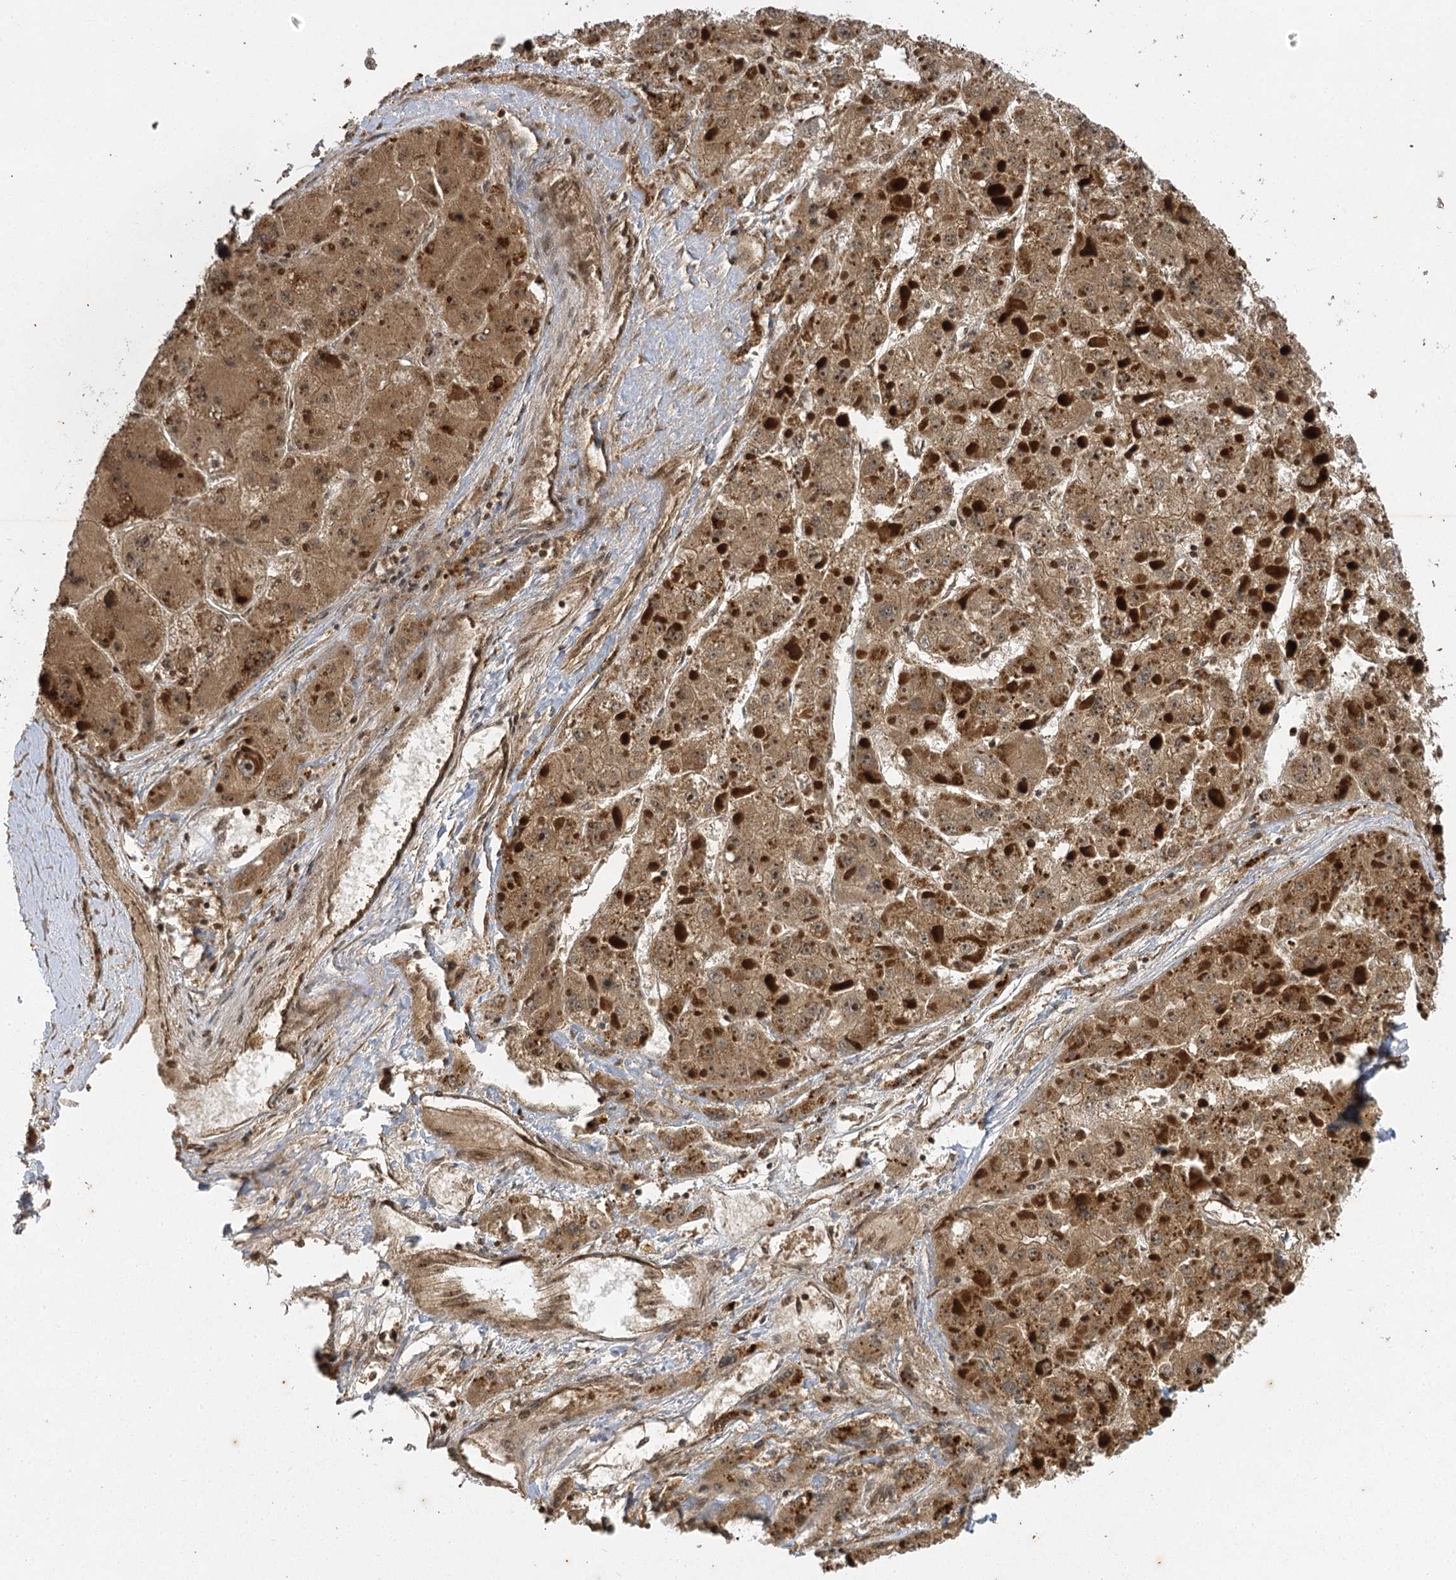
{"staining": {"intensity": "moderate", "quantity": ">75%", "location": "cytoplasmic/membranous,nuclear"}, "tissue": "liver cancer", "cell_type": "Tumor cells", "image_type": "cancer", "snomed": [{"axis": "morphology", "description": "Carcinoma, Hepatocellular, NOS"}, {"axis": "topography", "description": "Liver"}], "caption": "Immunohistochemistry (IHC) of liver cancer exhibits medium levels of moderate cytoplasmic/membranous and nuclear expression in approximately >75% of tumor cells.", "gene": "IL11RA", "patient": {"sex": "female", "age": 73}}